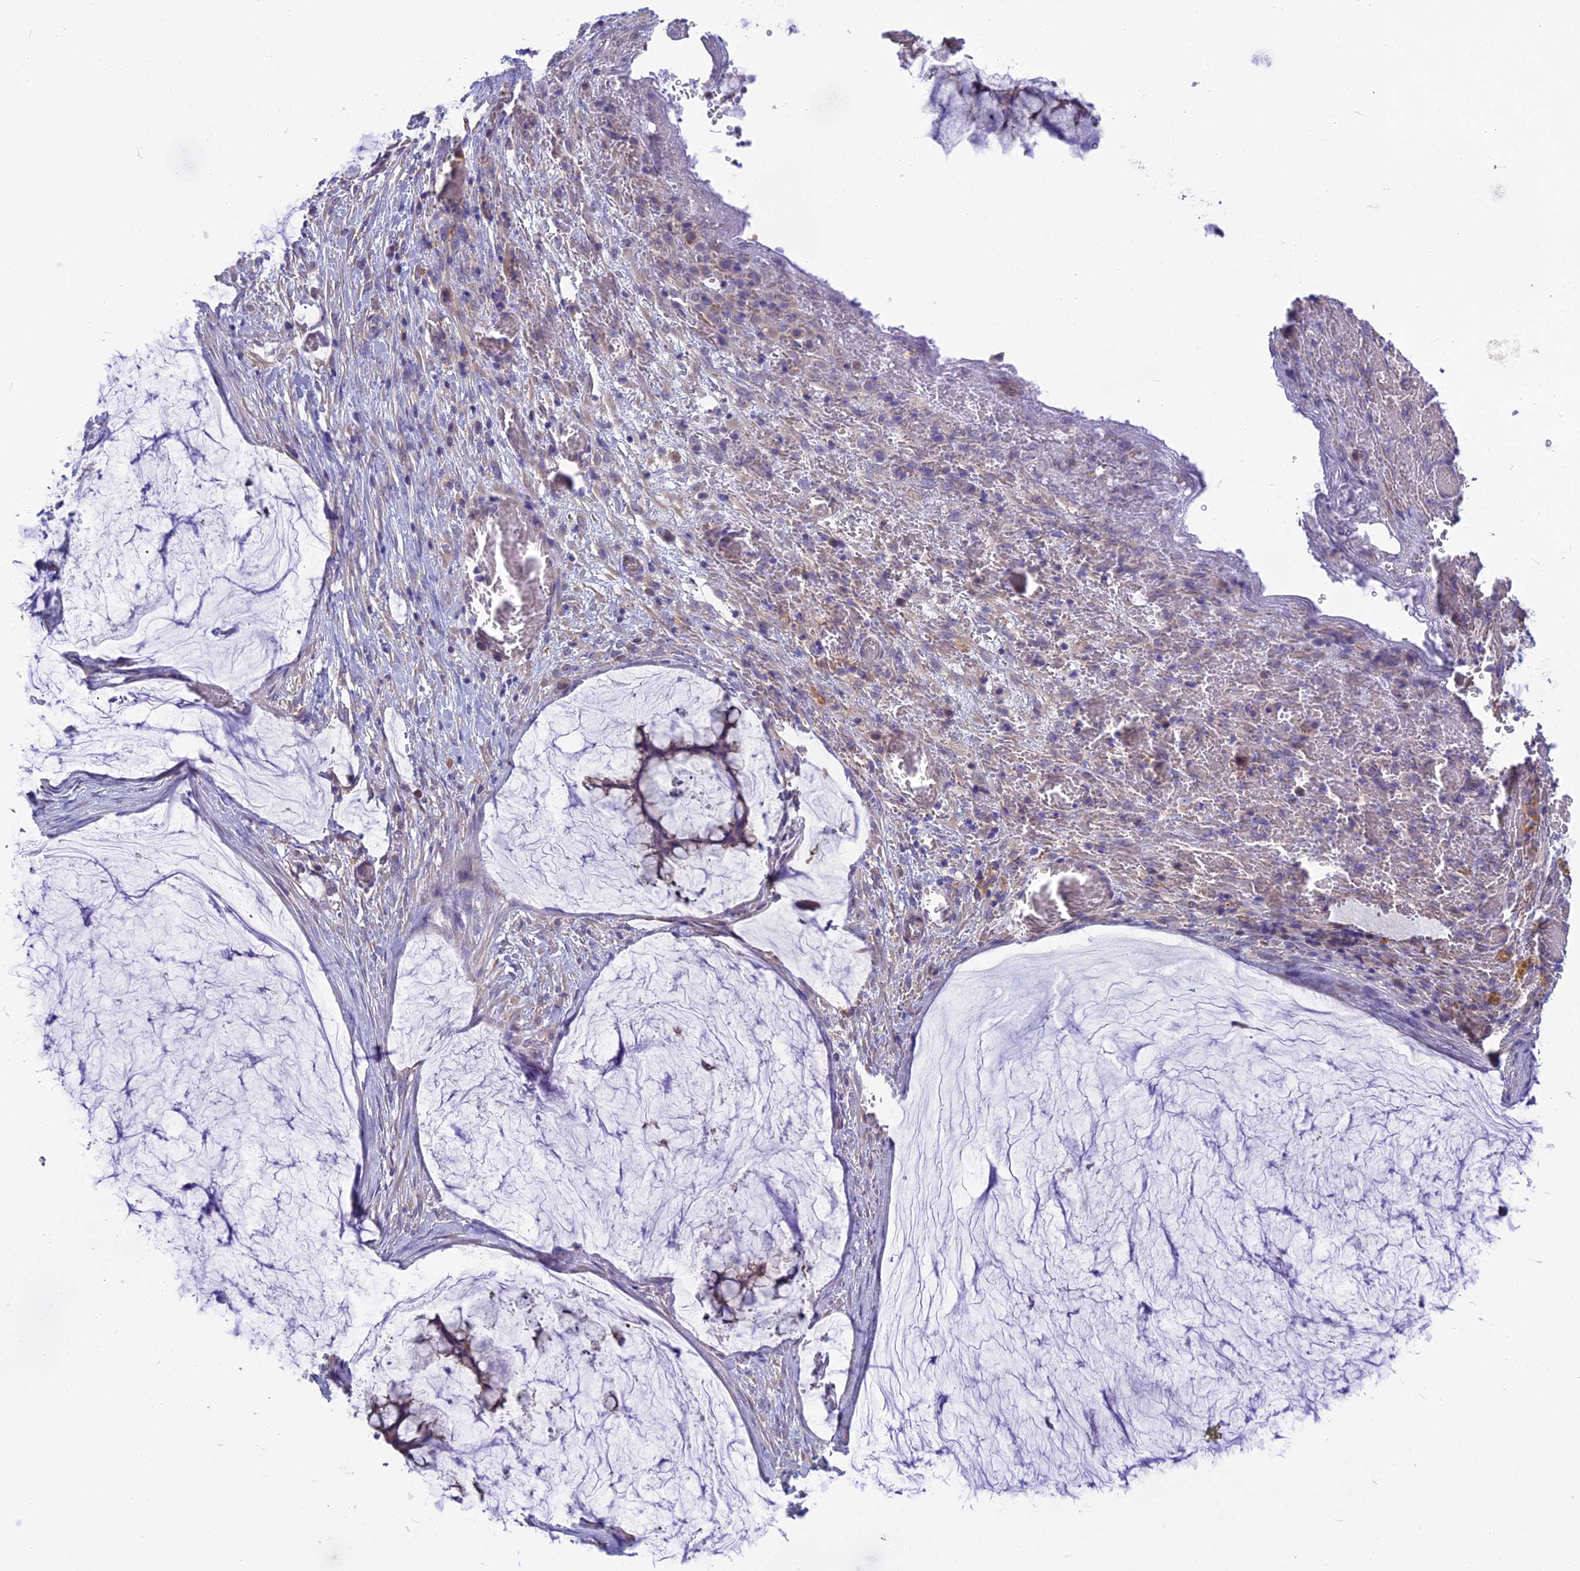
{"staining": {"intensity": "negative", "quantity": "none", "location": "none"}, "tissue": "ovarian cancer", "cell_type": "Tumor cells", "image_type": "cancer", "snomed": [{"axis": "morphology", "description": "Cystadenocarcinoma, mucinous, NOS"}, {"axis": "topography", "description": "Ovary"}], "caption": "A histopathology image of human ovarian mucinous cystadenocarcinoma is negative for staining in tumor cells. (DAB (3,3'-diaminobenzidine) IHC visualized using brightfield microscopy, high magnification).", "gene": "SNAP91", "patient": {"sex": "female", "age": 42}}